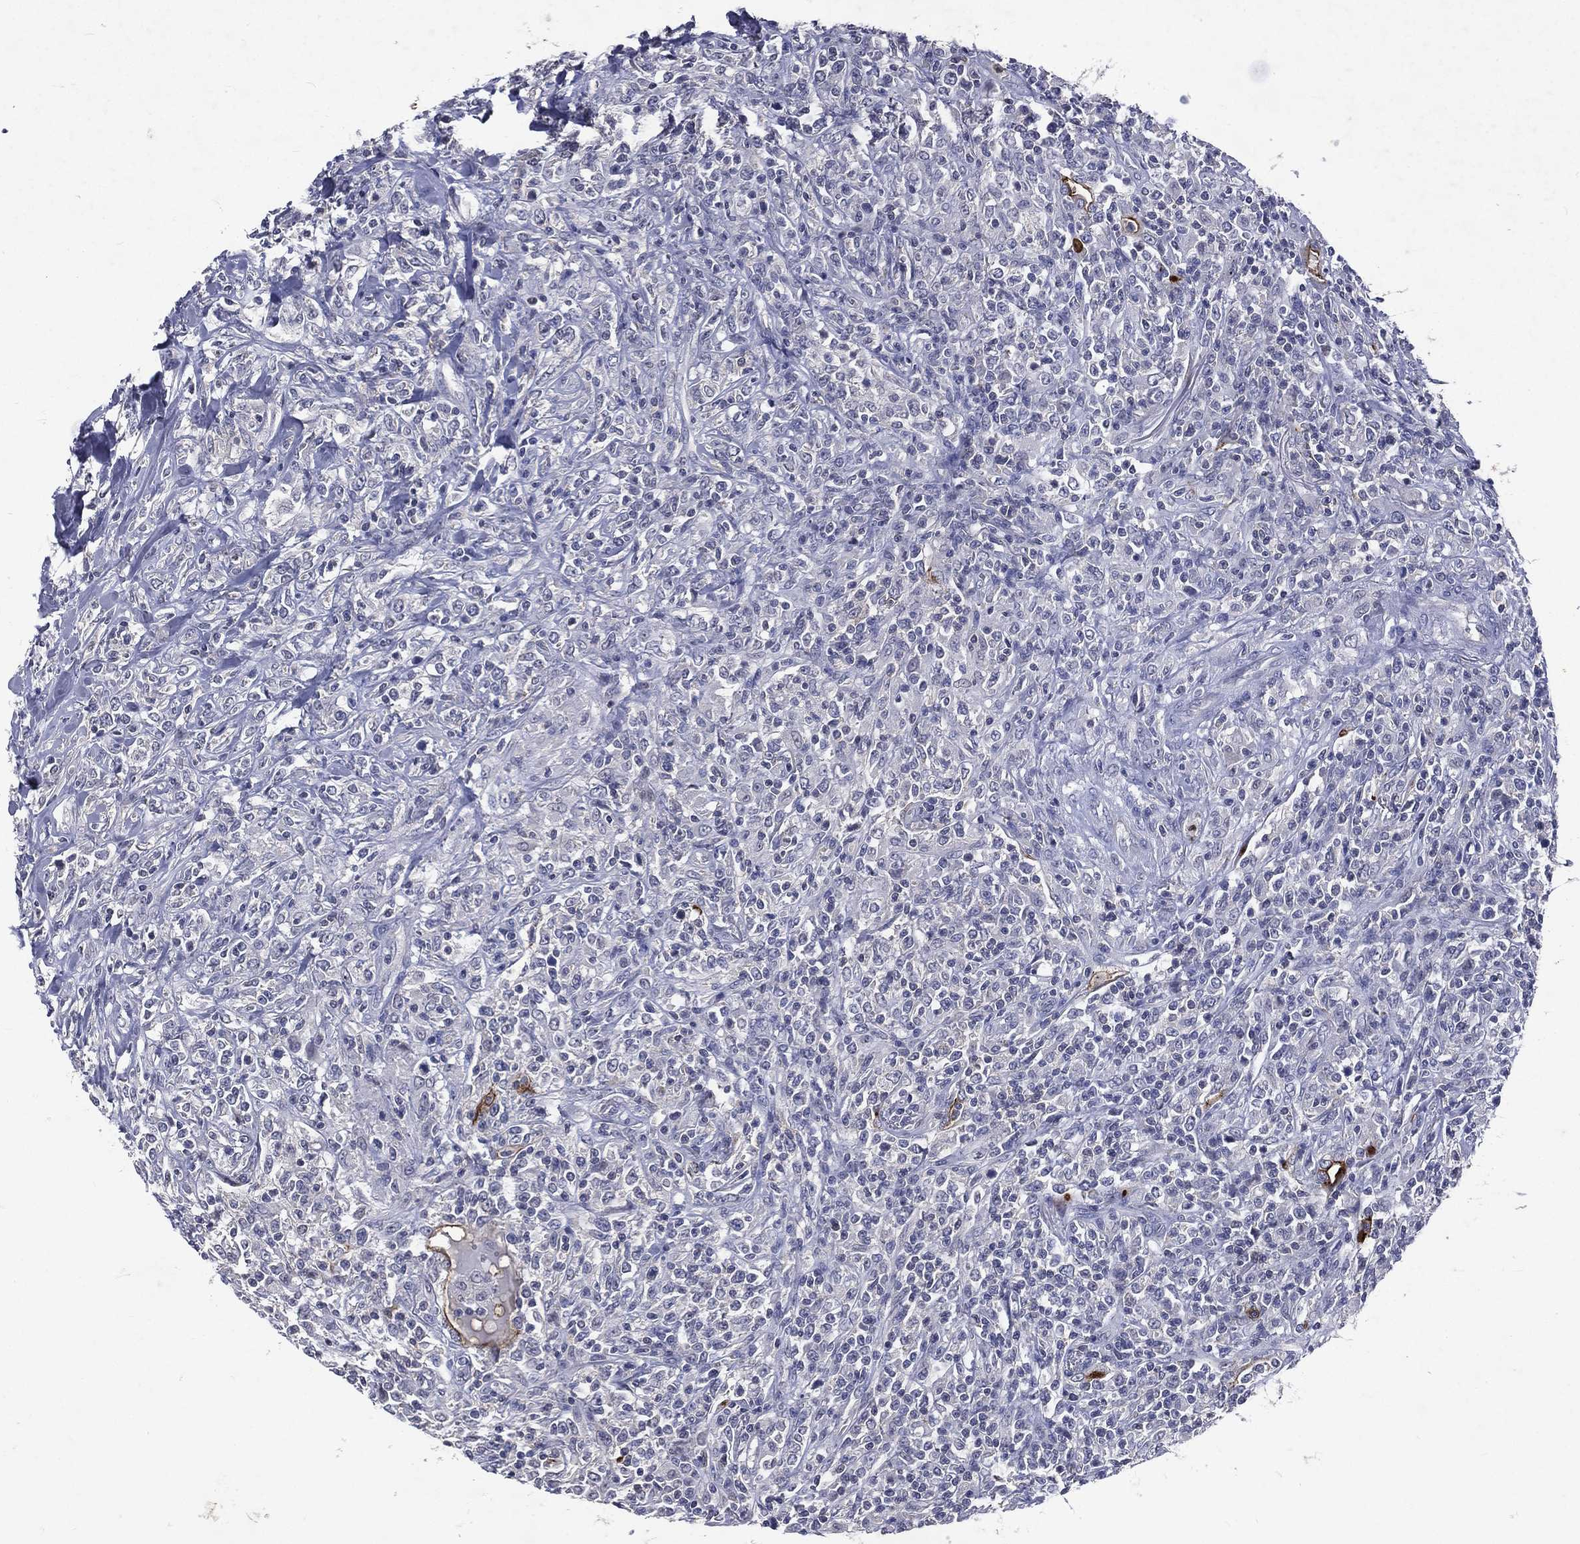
{"staining": {"intensity": "negative", "quantity": "none", "location": "none"}, "tissue": "lymphoma", "cell_type": "Tumor cells", "image_type": "cancer", "snomed": [{"axis": "morphology", "description": "Malignant lymphoma, non-Hodgkin's type, High grade"}, {"axis": "topography", "description": "Lung"}], "caption": "This is an IHC image of human malignant lymphoma, non-Hodgkin's type (high-grade). There is no expression in tumor cells.", "gene": "SLC34A2", "patient": {"sex": "male", "age": 79}}